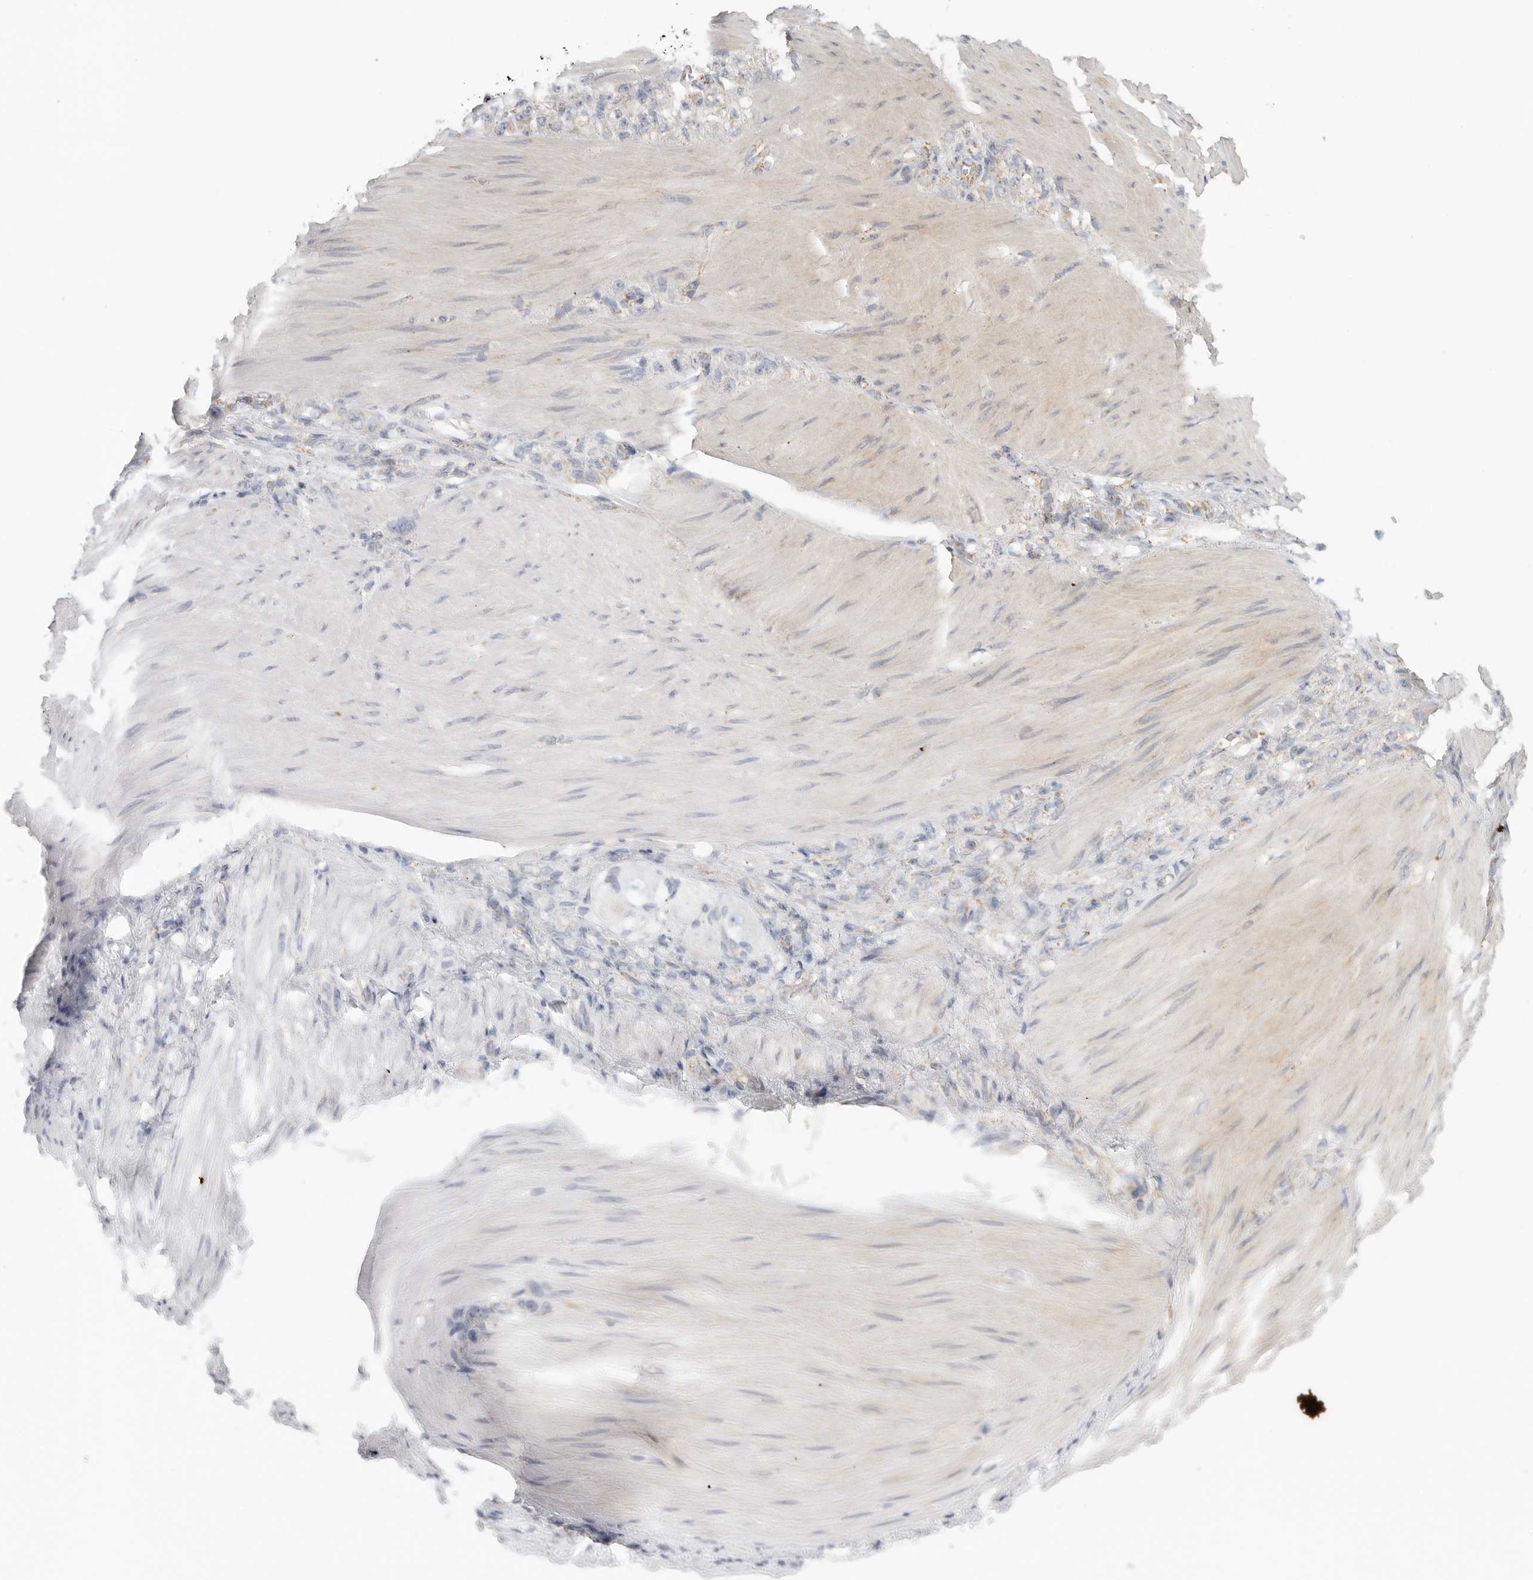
{"staining": {"intensity": "weak", "quantity": ">75%", "location": "cytoplasmic/membranous"}, "tissue": "stomach cancer", "cell_type": "Tumor cells", "image_type": "cancer", "snomed": [{"axis": "morphology", "description": "Normal tissue, NOS"}, {"axis": "morphology", "description": "Adenocarcinoma, NOS"}, {"axis": "topography", "description": "Stomach"}], "caption": "Immunohistochemical staining of human stomach cancer demonstrates low levels of weak cytoplasmic/membranous protein staining in approximately >75% of tumor cells.", "gene": "SLC25A26", "patient": {"sex": "male", "age": 82}}